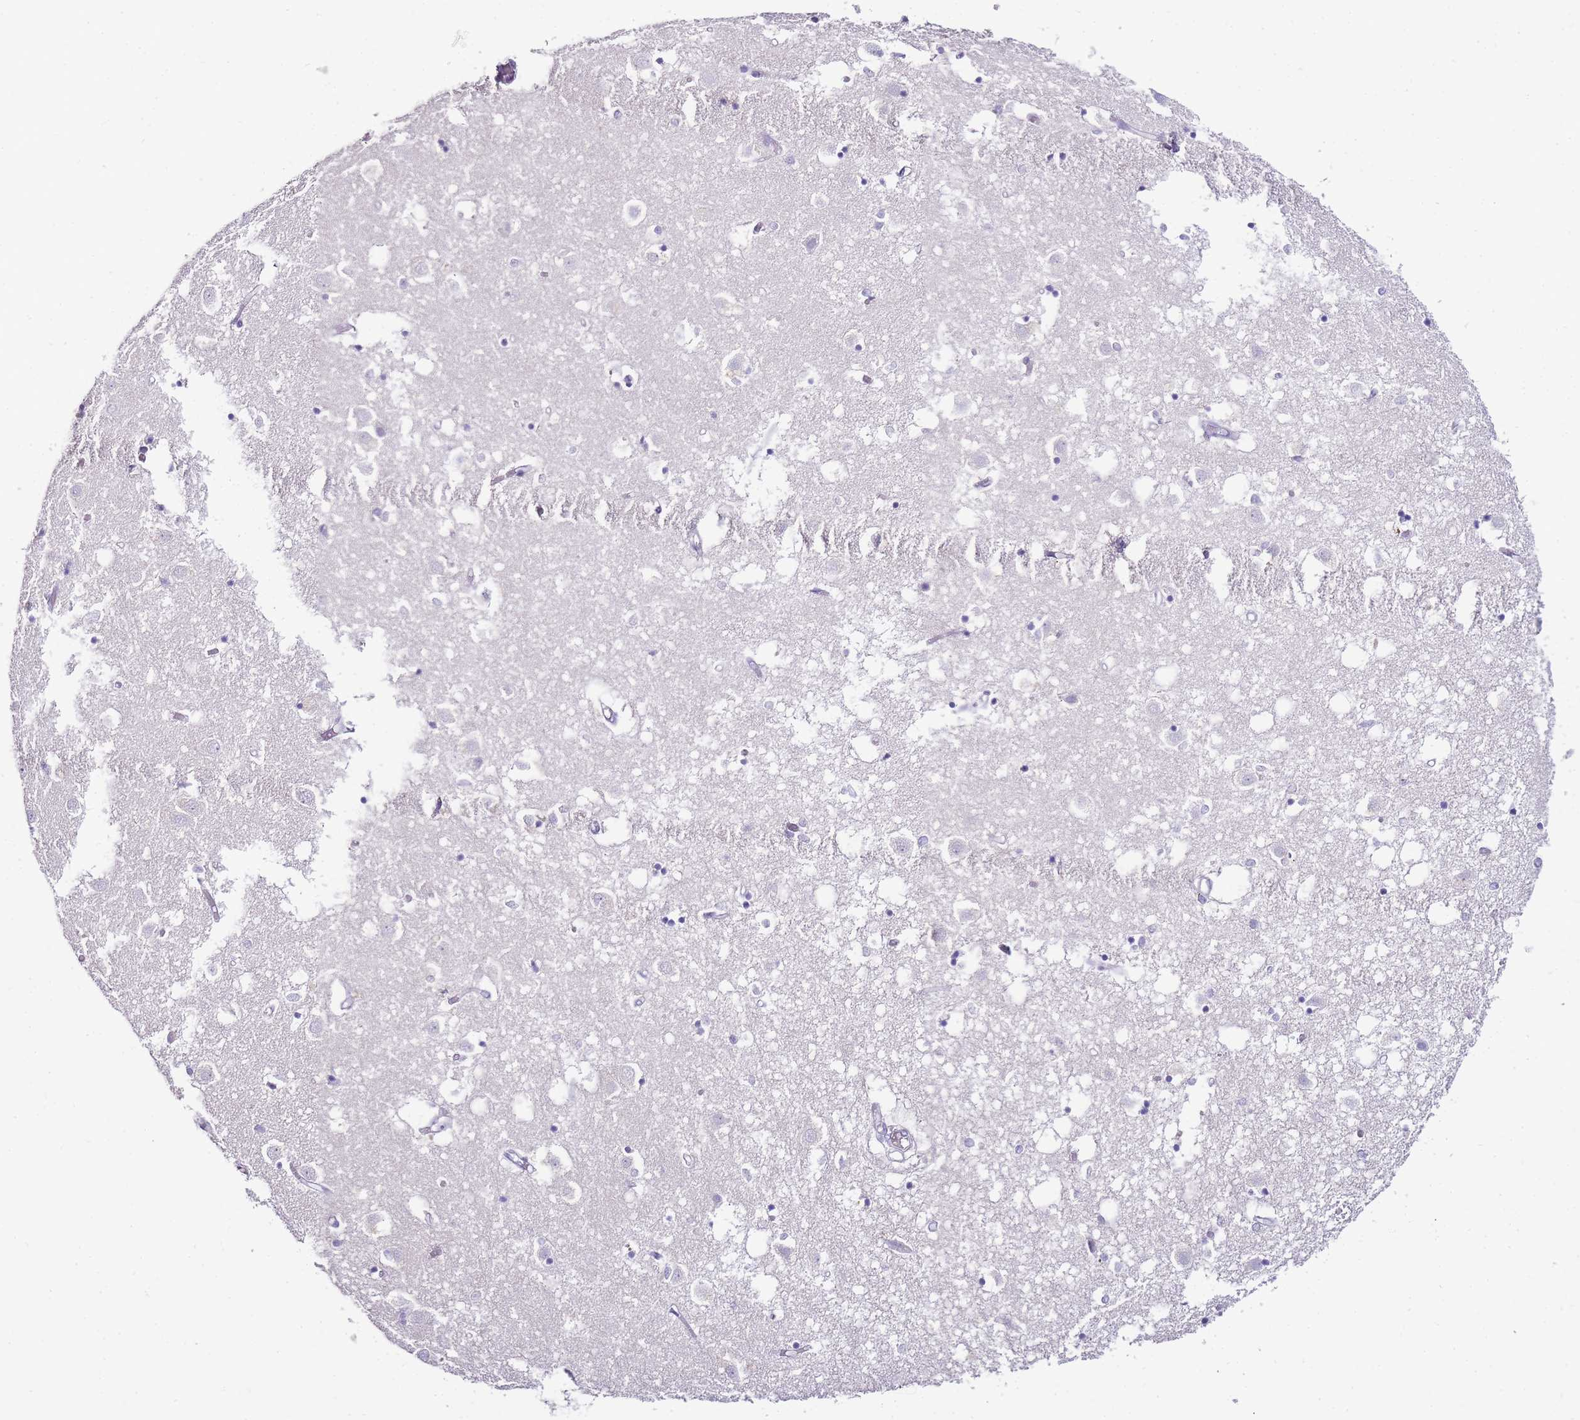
{"staining": {"intensity": "negative", "quantity": "none", "location": "none"}, "tissue": "caudate", "cell_type": "Glial cells", "image_type": "normal", "snomed": [{"axis": "morphology", "description": "Normal tissue, NOS"}, {"axis": "topography", "description": "Lateral ventricle wall"}], "caption": "Histopathology image shows no protein staining in glial cells of normal caudate. Nuclei are stained in blue.", "gene": "DPP4", "patient": {"sex": "male", "age": 70}}